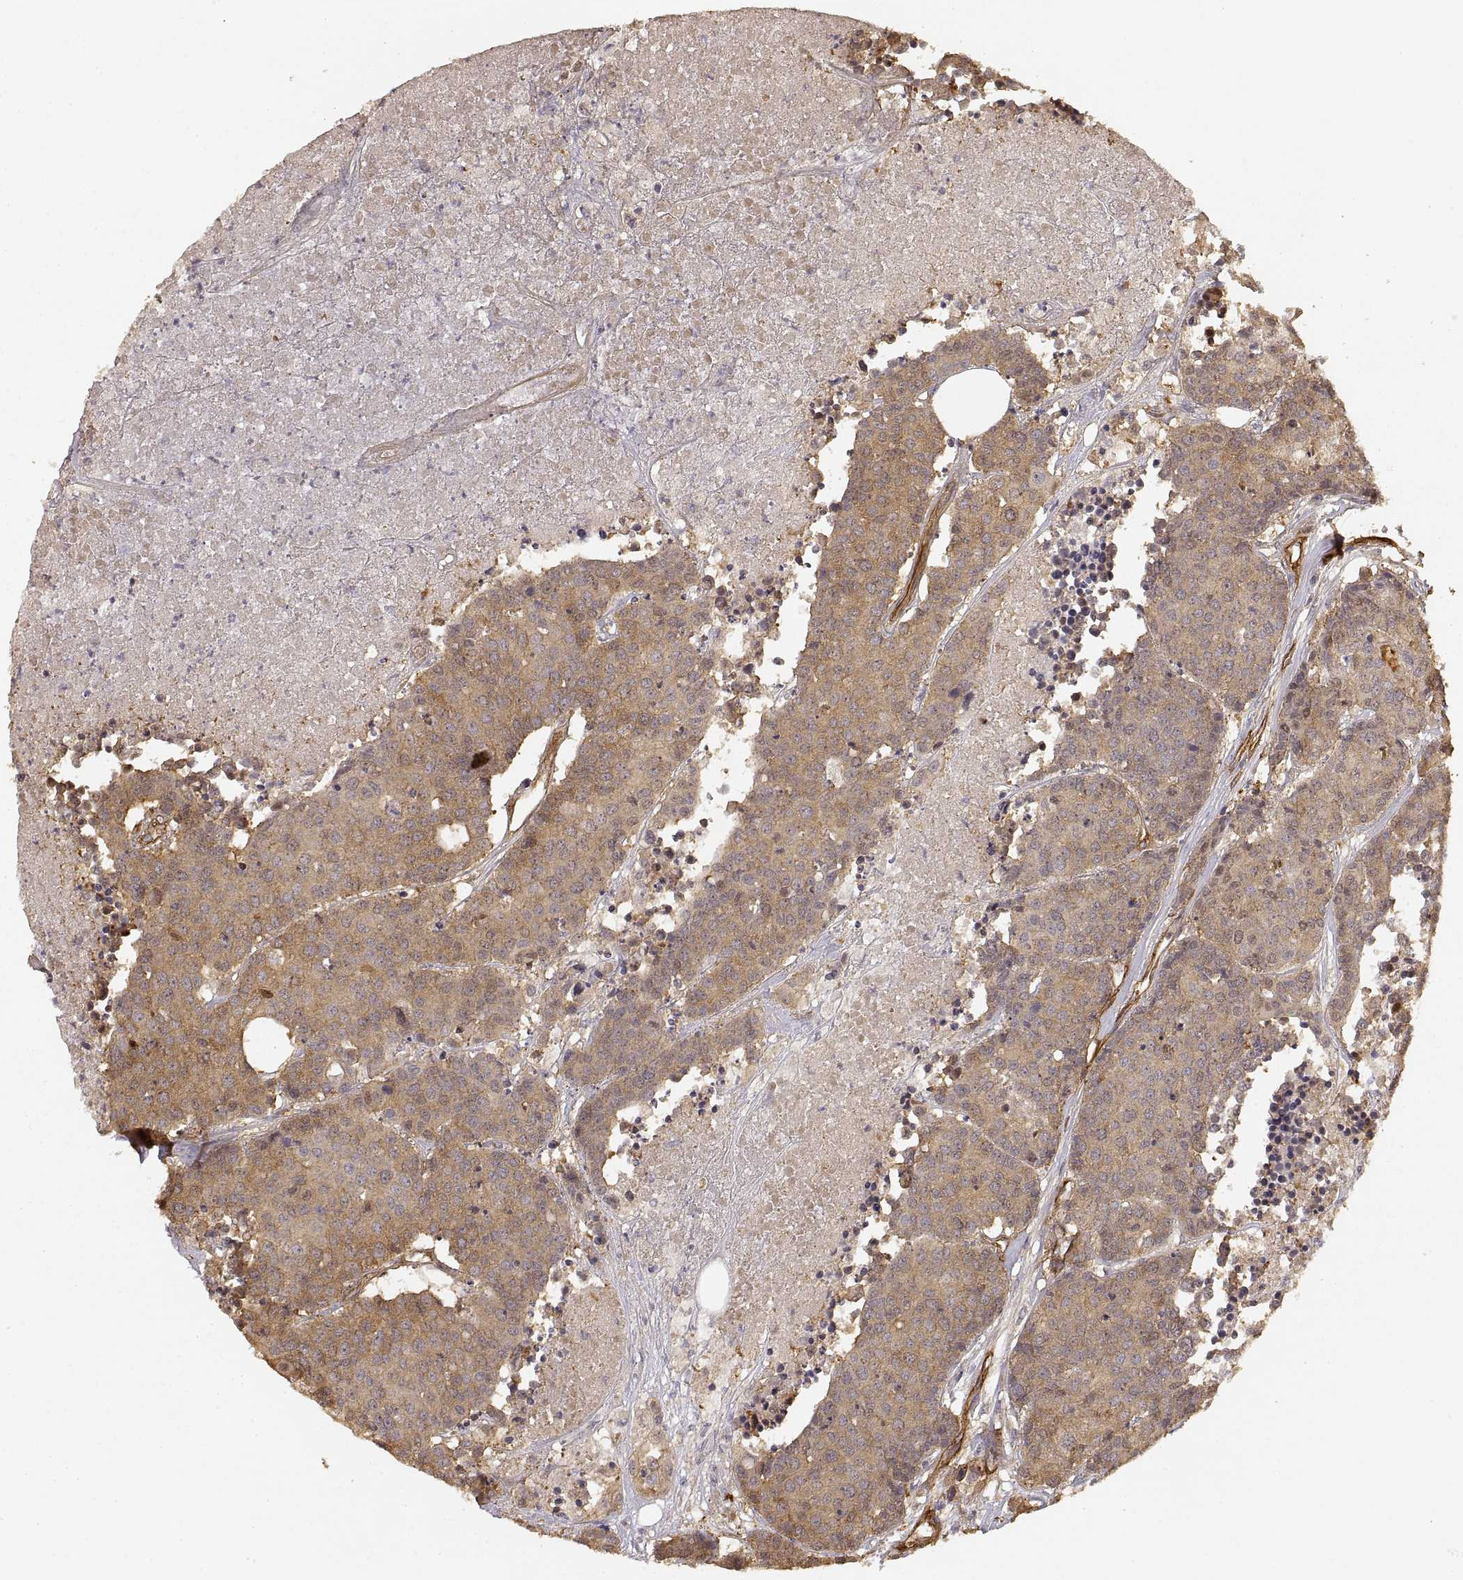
{"staining": {"intensity": "moderate", "quantity": ">75%", "location": "cytoplasmic/membranous"}, "tissue": "carcinoid", "cell_type": "Tumor cells", "image_type": "cancer", "snomed": [{"axis": "morphology", "description": "Carcinoid, malignant, NOS"}, {"axis": "topography", "description": "Colon"}], "caption": "Malignant carcinoid stained with a protein marker exhibits moderate staining in tumor cells.", "gene": "LAMA4", "patient": {"sex": "male", "age": 81}}